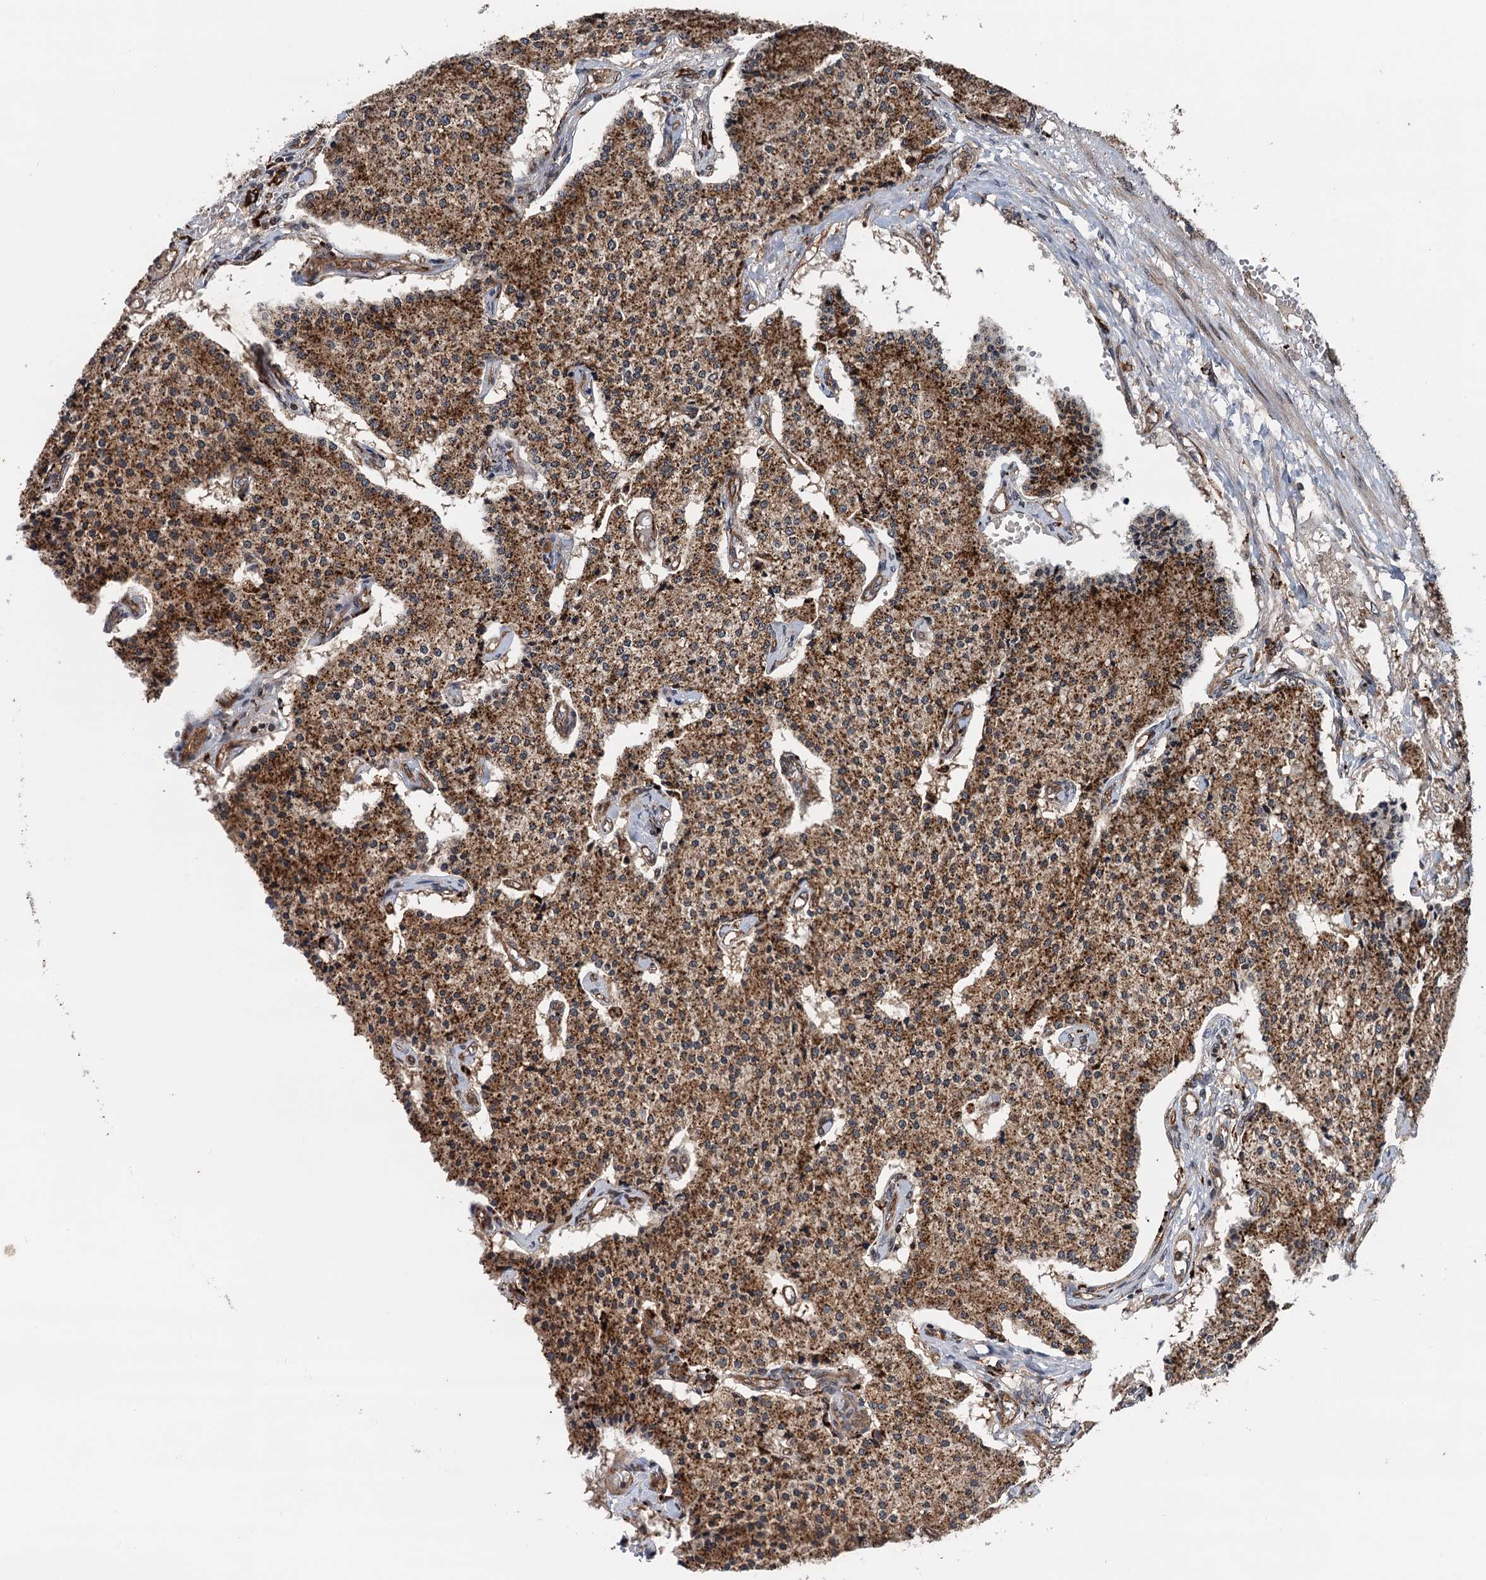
{"staining": {"intensity": "moderate", "quantity": ">75%", "location": "cytoplasmic/membranous"}, "tissue": "carcinoid", "cell_type": "Tumor cells", "image_type": "cancer", "snomed": [{"axis": "morphology", "description": "Carcinoid, malignant, NOS"}, {"axis": "topography", "description": "Colon"}], "caption": "Immunohistochemistry (IHC) micrograph of human carcinoid (malignant) stained for a protein (brown), which exhibits medium levels of moderate cytoplasmic/membranous staining in about >75% of tumor cells.", "gene": "NLRP10", "patient": {"sex": "female", "age": 52}}